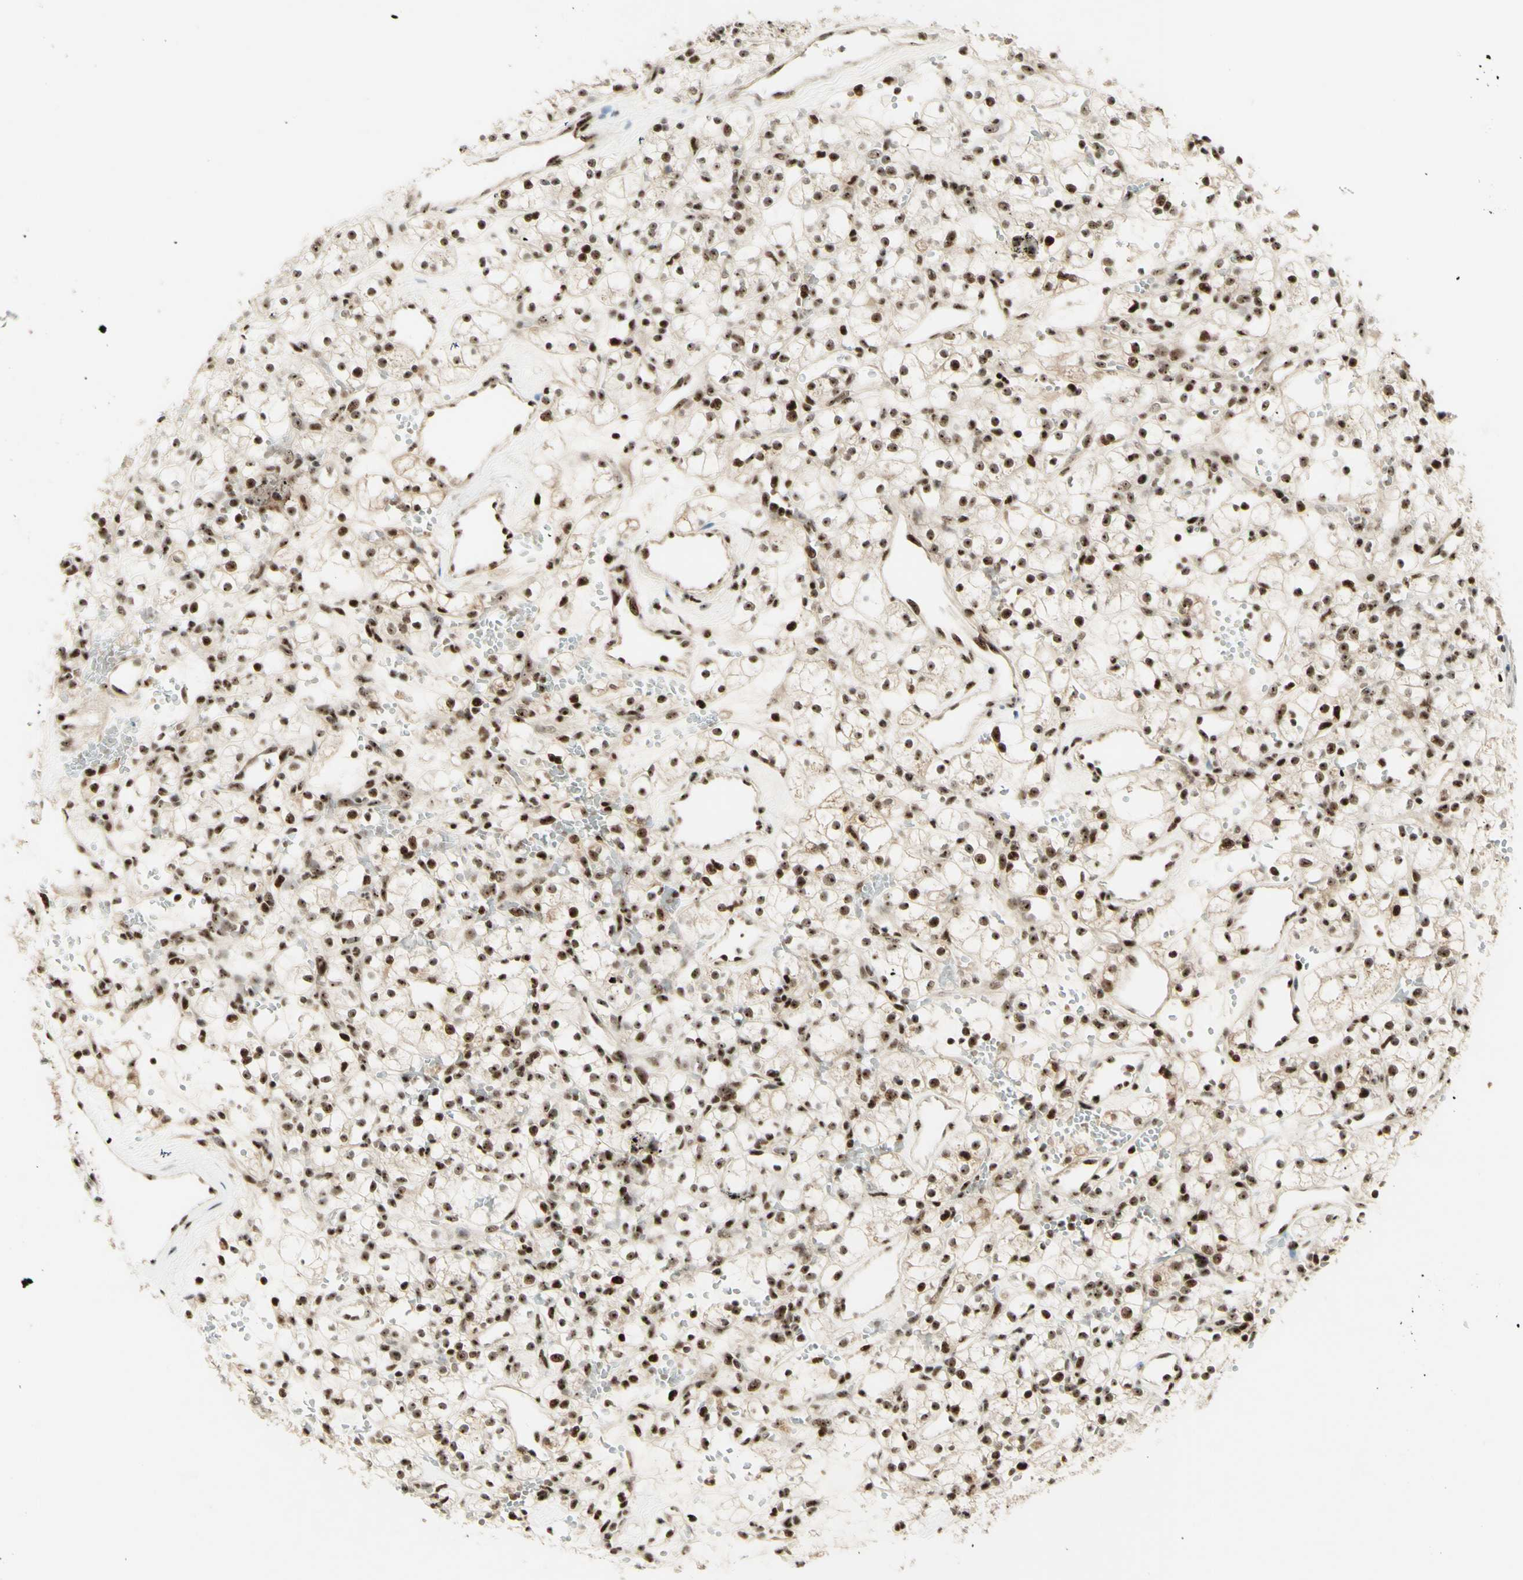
{"staining": {"intensity": "strong", "quantity": ">75%", "location": "nuclear"}, "tissue": "renal cancer", "cell_type": "Tumor cells", "image_type": "cancer", "snomed": [{"axis": "morphology", "description": "Adenocarcinoma, NOS"}, {"axis": "topography", "description": "Kidney"}], "caption": "Strong nuclear expression for a protein is seen in approximately >75% of tumor cells of renal cancer using immunohistochemistry.", "gene": "DHX9", "patient": {"sex": "female", "age": 60}}